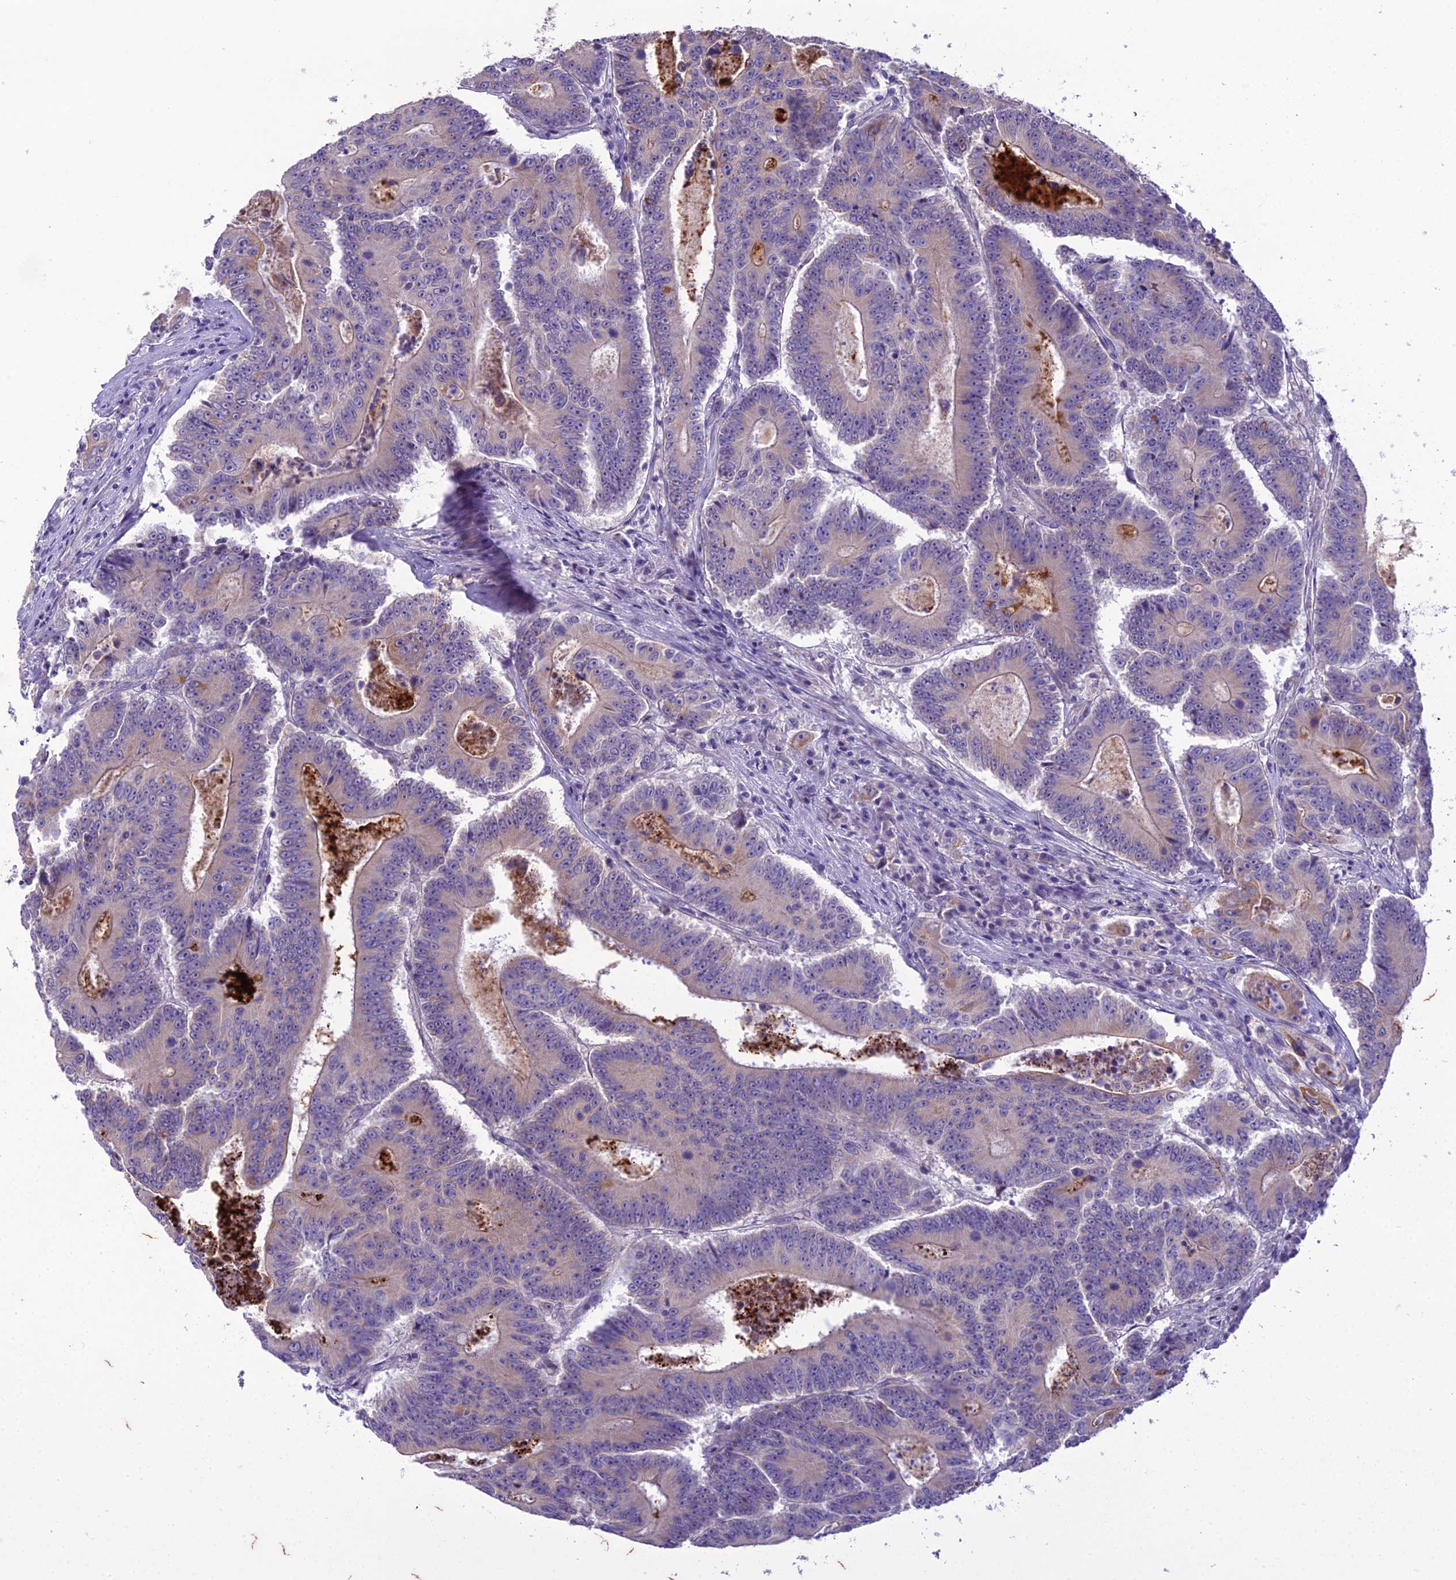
{"staining": {"intensity": "negative", "quantity": "none", "location": "none"}, "tissue": "colorectal cancer", "cell_type": "Tumor cells", "image_type": "cancer", "snomed": [{"axis": "morphology", "description": "Adenocarcinoma, NOS"}, {"axis": "topography", "description": "Colon"}], "caption": "Tumor cells show no significant staining in adenocarcinoma (colorectal). (Immunohistochemistry, brightfield microscopy, high magnification).", "gene": "SCRT1", "patient": {"sex": "male", "age": 83}}